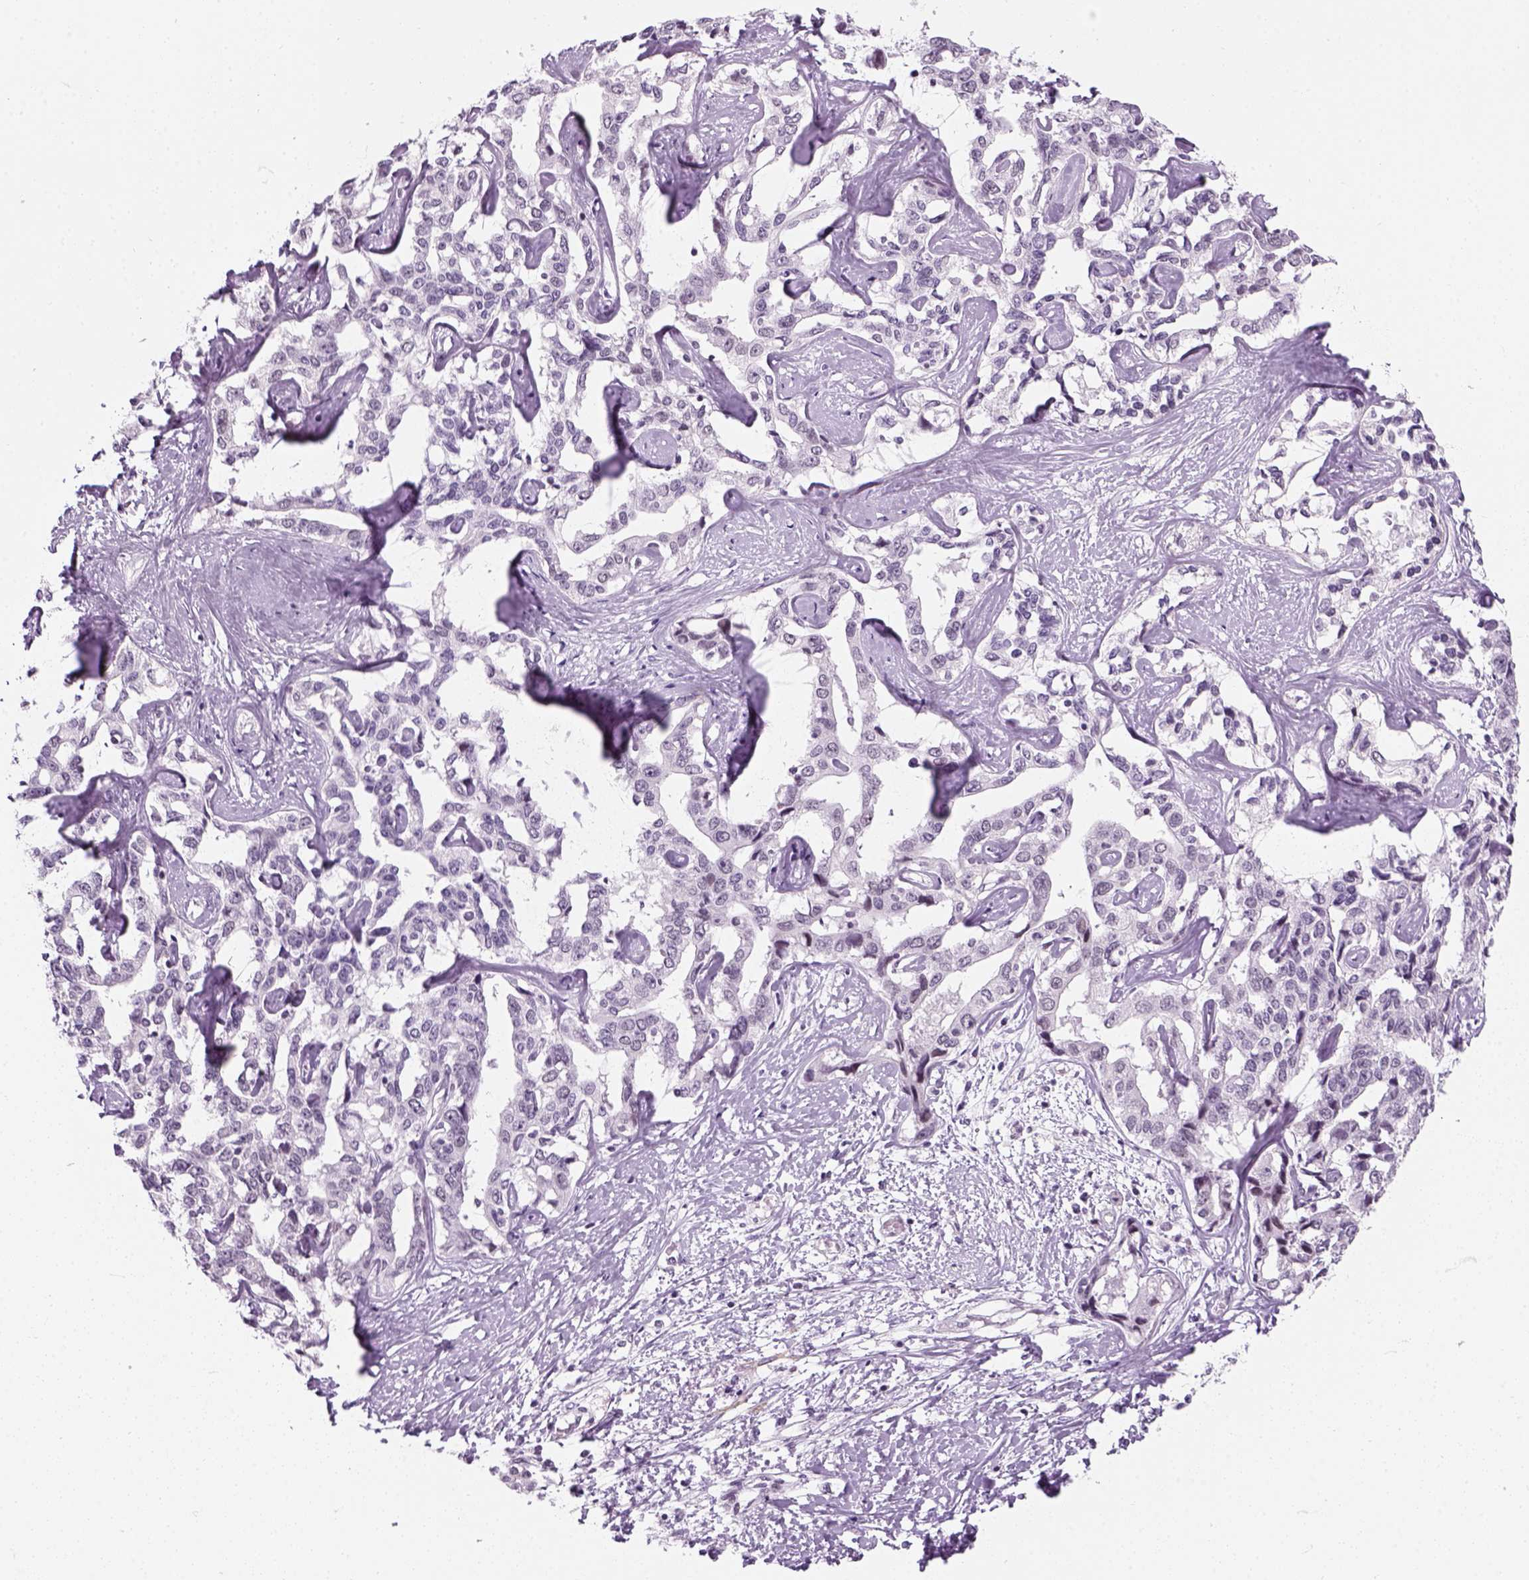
{"staining": {"intensity": "negative", "quantity": "none", "location": "none"}, "tissue": "liver cancer", "cell_type": "Tumor cells", "image_type": "cancer", "snomed": [{"axis": "morphology", "description": "Cholangiocarcinoma"}, {"axis": "topography", "description": "Liver"}], "caption": "High magnification brightfield microscopy of liver cancer stained with DAB (3,3'-diaminobenzidine) (brown) and counterstained with hematoxylin (blue): tumor cells show no significant staining.", "gene": "ZNF865", "patient": {"sex": "male", "age": 59}}